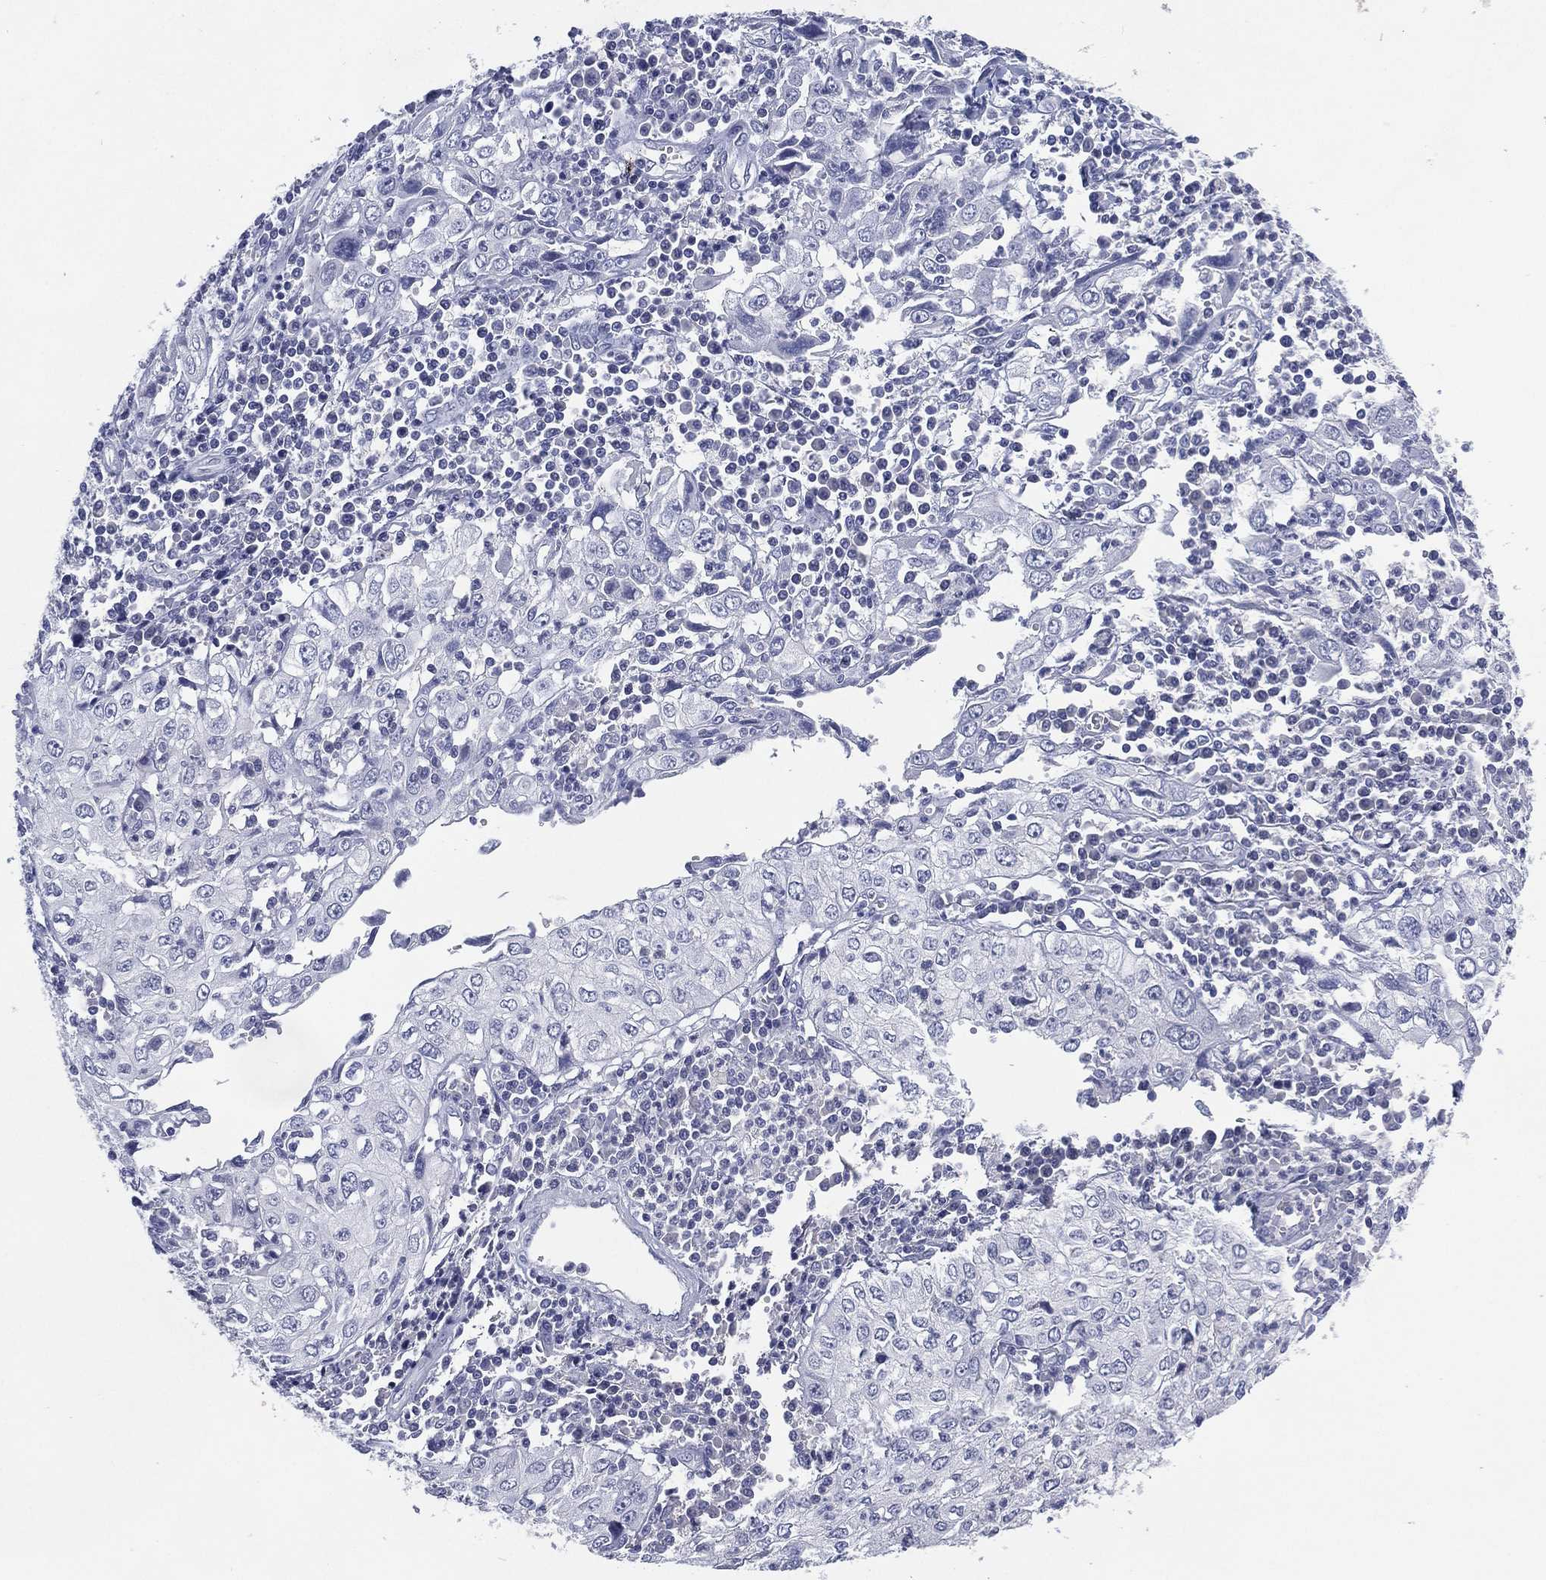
{"staining": {"intensity": "negative", "quantity": "none", "location": "none"}, "tissue": "cervical cancer", "cell_type": "Tumor cells", "image_type": "cancer", "snomed": [{"axis": "morphology", "description": "Squamous cell carcinoma, NOS"}, {"axis": "topography", "description": "Cervix"}], "caption": "DAB (3,3'-diaminobenzidine) immunohistochemical staining of human cervical cancer demonstrates no significant positivity in tumor cells. (IHC, brightfield microscopy, high magnification).", "gene": "KRT35", "patient": {"sex": "female", "age": 24}}